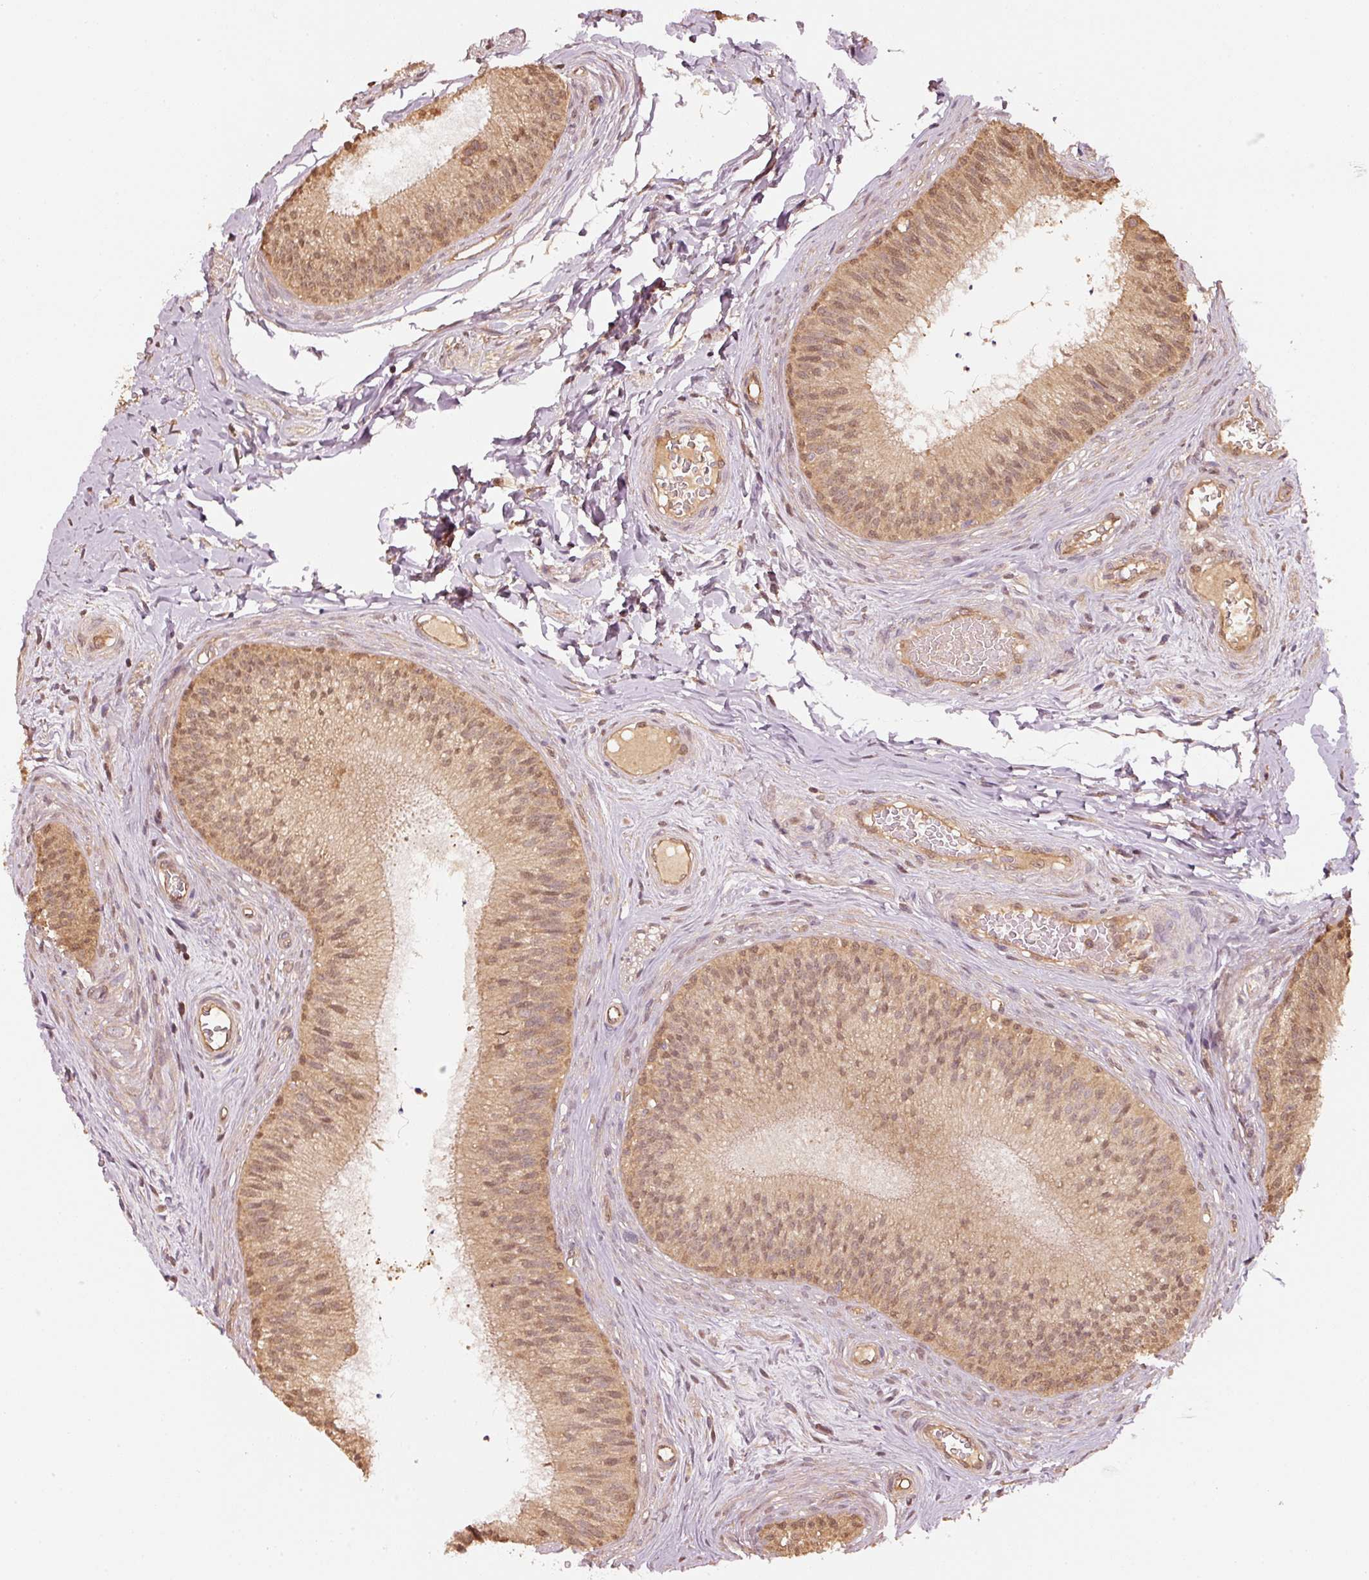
{"staining": {"intensity": "moderate", "quantity": ">75%", "location": "cytoplasmic/membranous,nuclear"}, "tissue": "epididymis", "cell_type": "Glandular cells", "image_type": "normal", "snomed": [{"axis": "morphology", "description": "Normal tissue, NOS"}, {"axis": "topography", "description": "Epididymis"}], "caption": "Protein expression by immunohistochemistry exhibits moderate cytoplasmic/membranous,nuclear expression in approximately >75% of glandular cells in unremarkable epididymis. Immunohistochemistry (ihc) stains the protein in brown and the nuclei are stained blue.", "gene": "STAU1", "patient": {"sex": "male", "age": 24}}